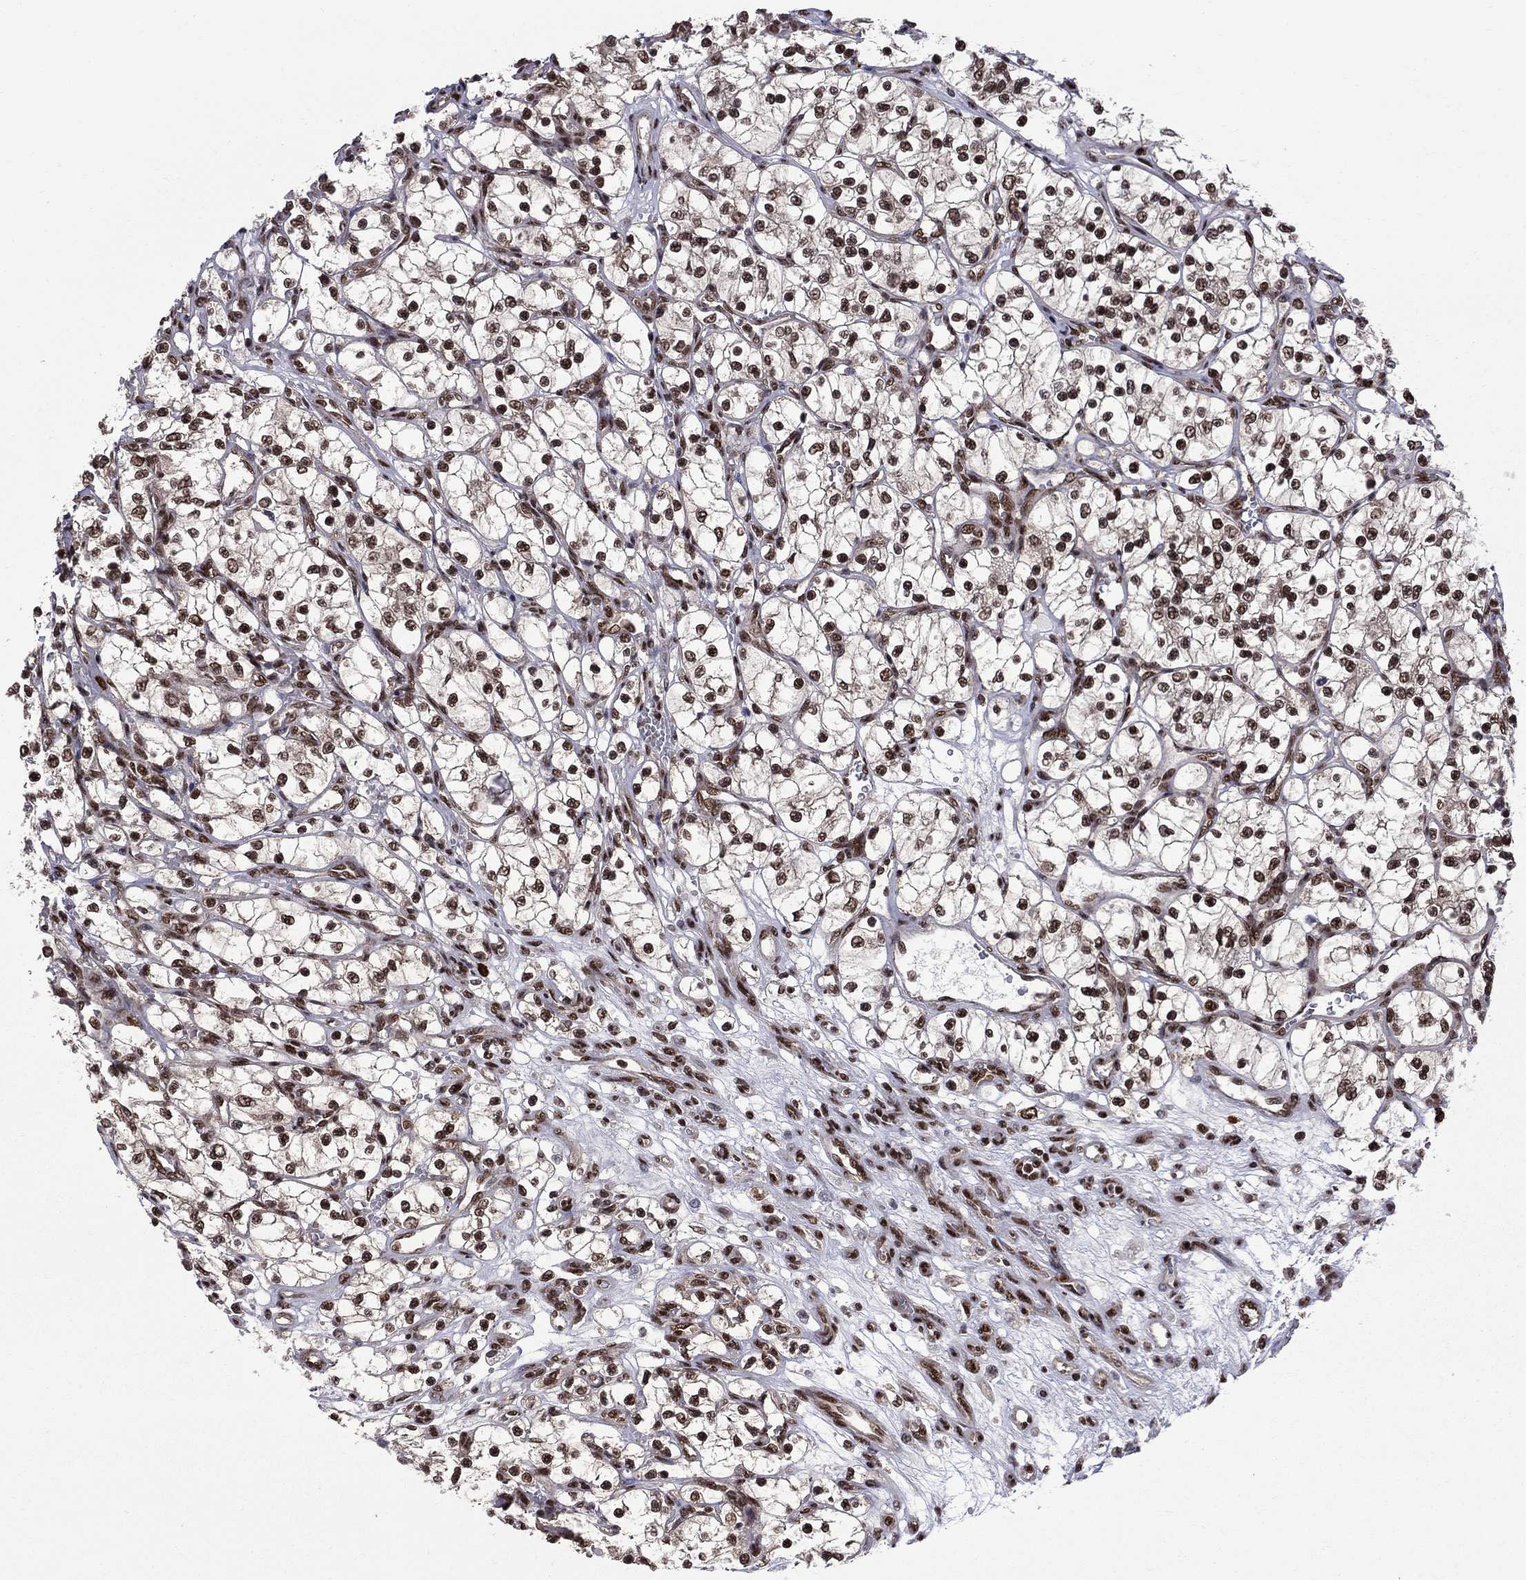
{"staining": {"intensity": "strong", "quantity": ">75%", "location": "nuclear"}, "tissue": "renal cancer", "cell_type": "Tumor cells", "image_type": "cancer", "snomed": [{"axis": "morphology", "description": "Adenocarcinoma, NOS"}, {"axis": "topography", "description": "Kidney"}], "caption": "Strong nuclear positivity for a protein is identified in approximately >75% of tumor cells of adenocarcinoma (renal) using immunohistochemistry (IHC).", "gene": "MED25", "patient": {"sex": "female", "age": 69}}